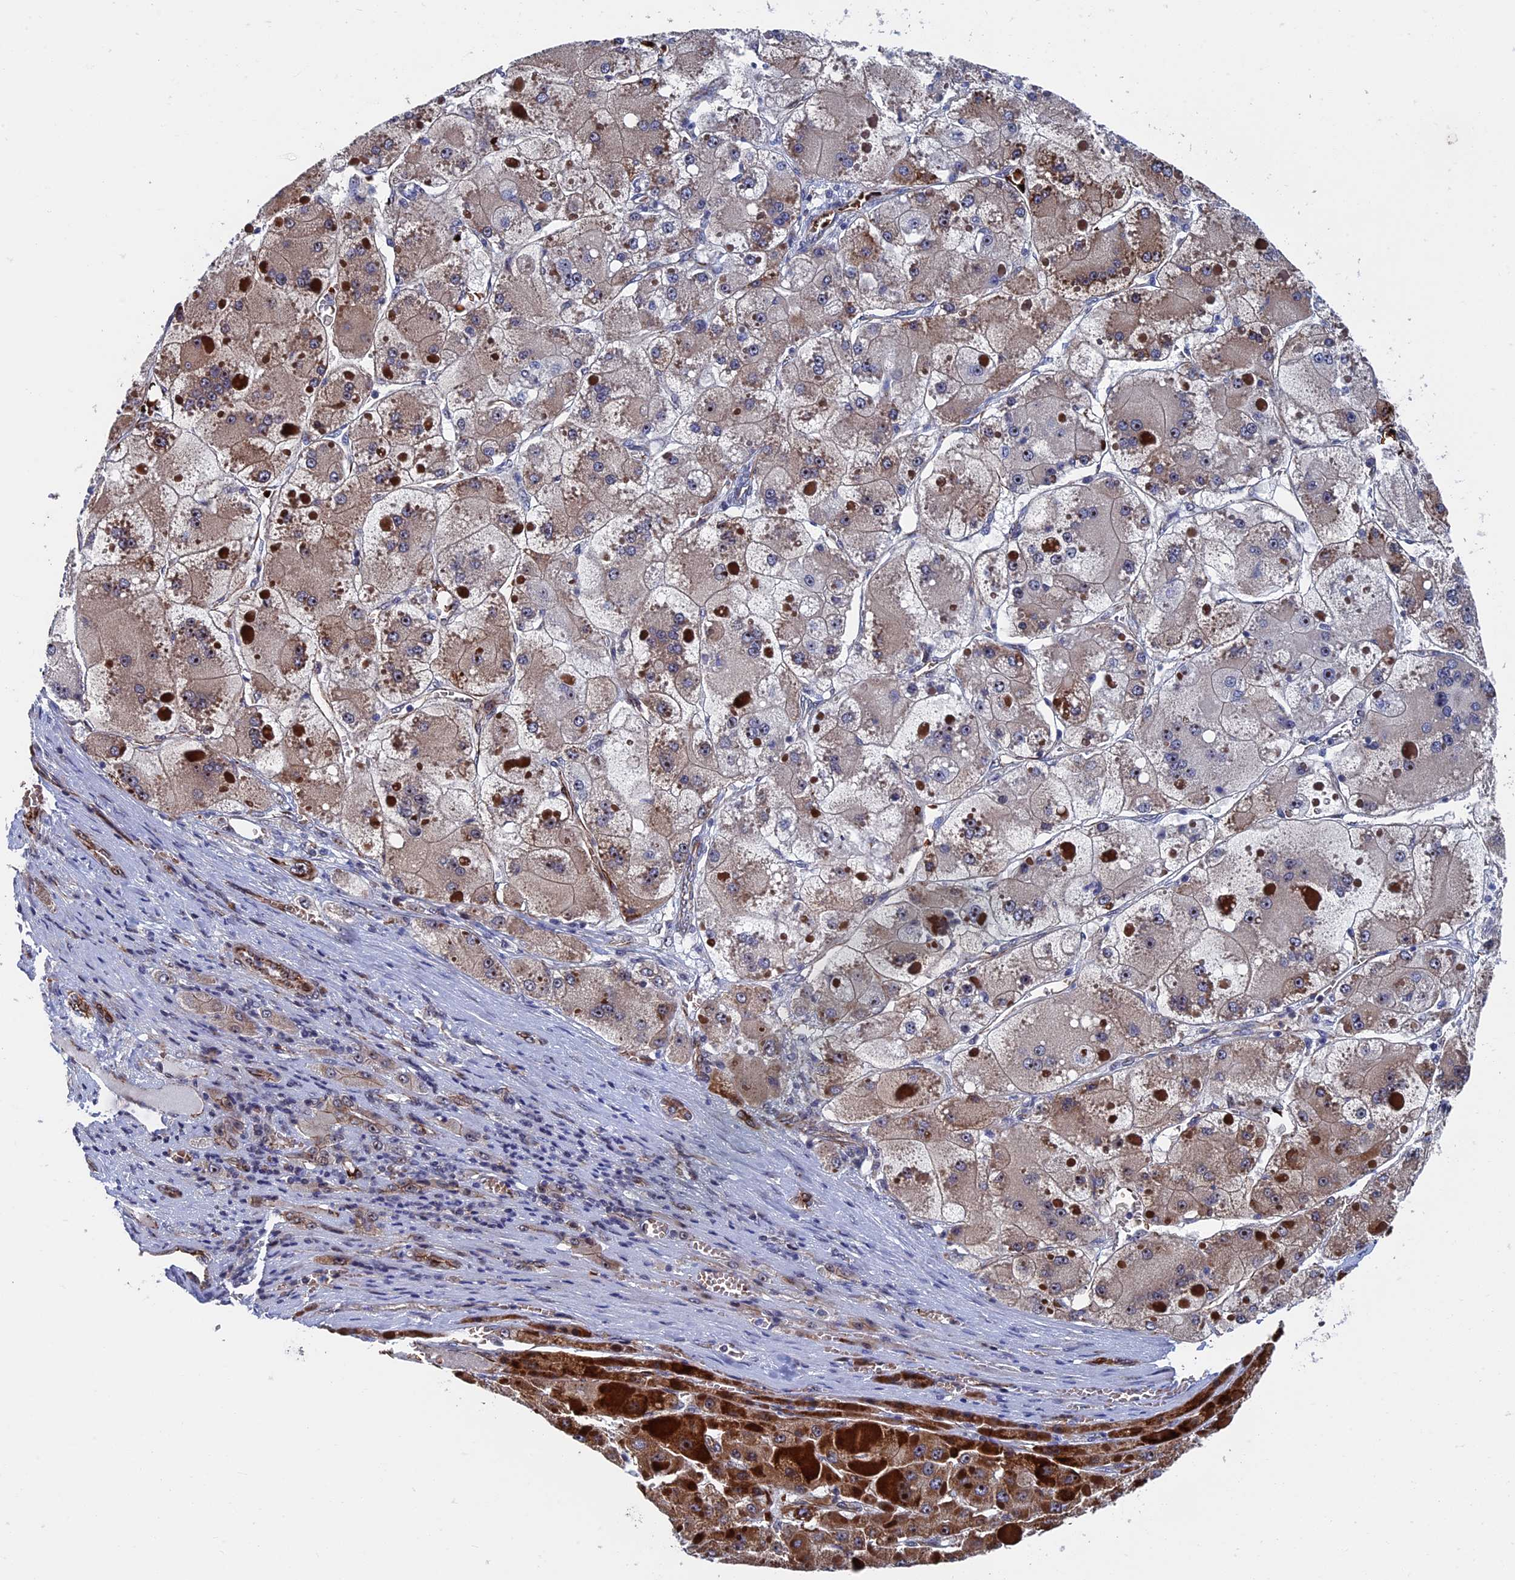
{"staining": {"intensity": "strong", "quantity": "25%-75%", "location": "cytoplasmic/membranous"}, "tissue": "liver cancer", "cell_type": "Tumor cells", "image_type": "cancer", "snomed": [{"axis": "morphology", "description": "Carcinoma, Hepatocellular, NOS"}, {"axis": "topography", "description": "Liver"}], "caption": "Liver cancer (hepatocellular carcinoma) was stained to show a protein in brown. There is high levels of strong cytoplasmic/membranous positivity in approximately 25%-75% of tumor cells. The staining was performed using DAB to visualize the protein expression in brown, while the nuclei were stained in blue with hematoxylin (Magnification: 20x).", "gene": "EXOSC9", "patient": {"sex": "female", "age": 73}}